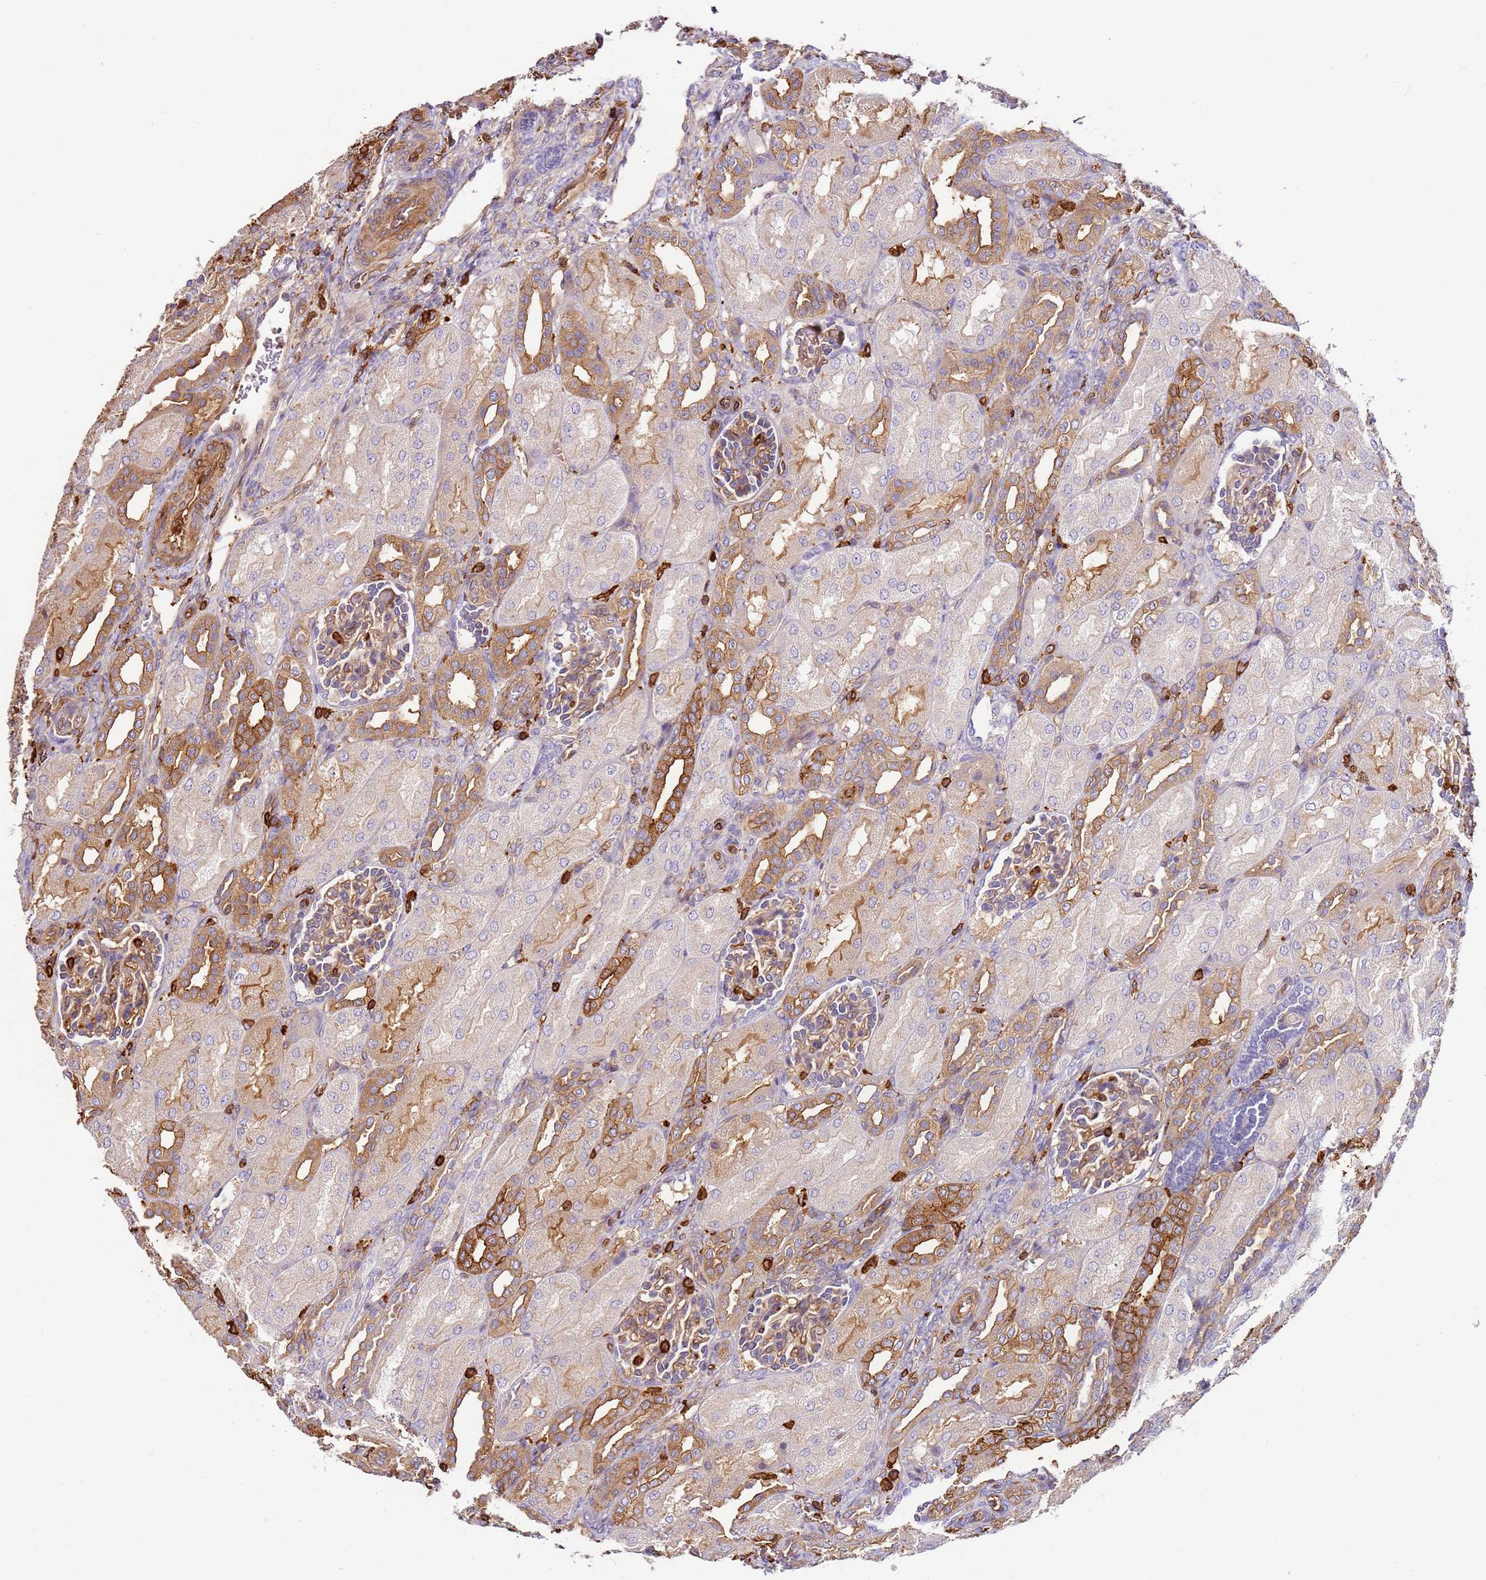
{"staining": {"intensity": "moderate", "quantity": "25%-75%", "location": "cytoplasmic/membranous"}, "tissue": "kidney", "cell_type": "Cells in glomeruli", "image_type": "normal", "snomed": [{"axis": "morphology", "description": "Normal tissue, NOS"}, {"axis": "morphology", "description": "Neoplasm, malignant, NOS"}, {"axis": "topography", "description": "Kidney"}], "caption": "IHC photomicrograph of benign kidney stained for a protein (brown), which reveals medium levels of moderate cytoplasmic/membranous expression in about 25%-75% of cells in glomeruli.", "gene": "OR6P1", "patient": {"sex": "female", "age": 1}}